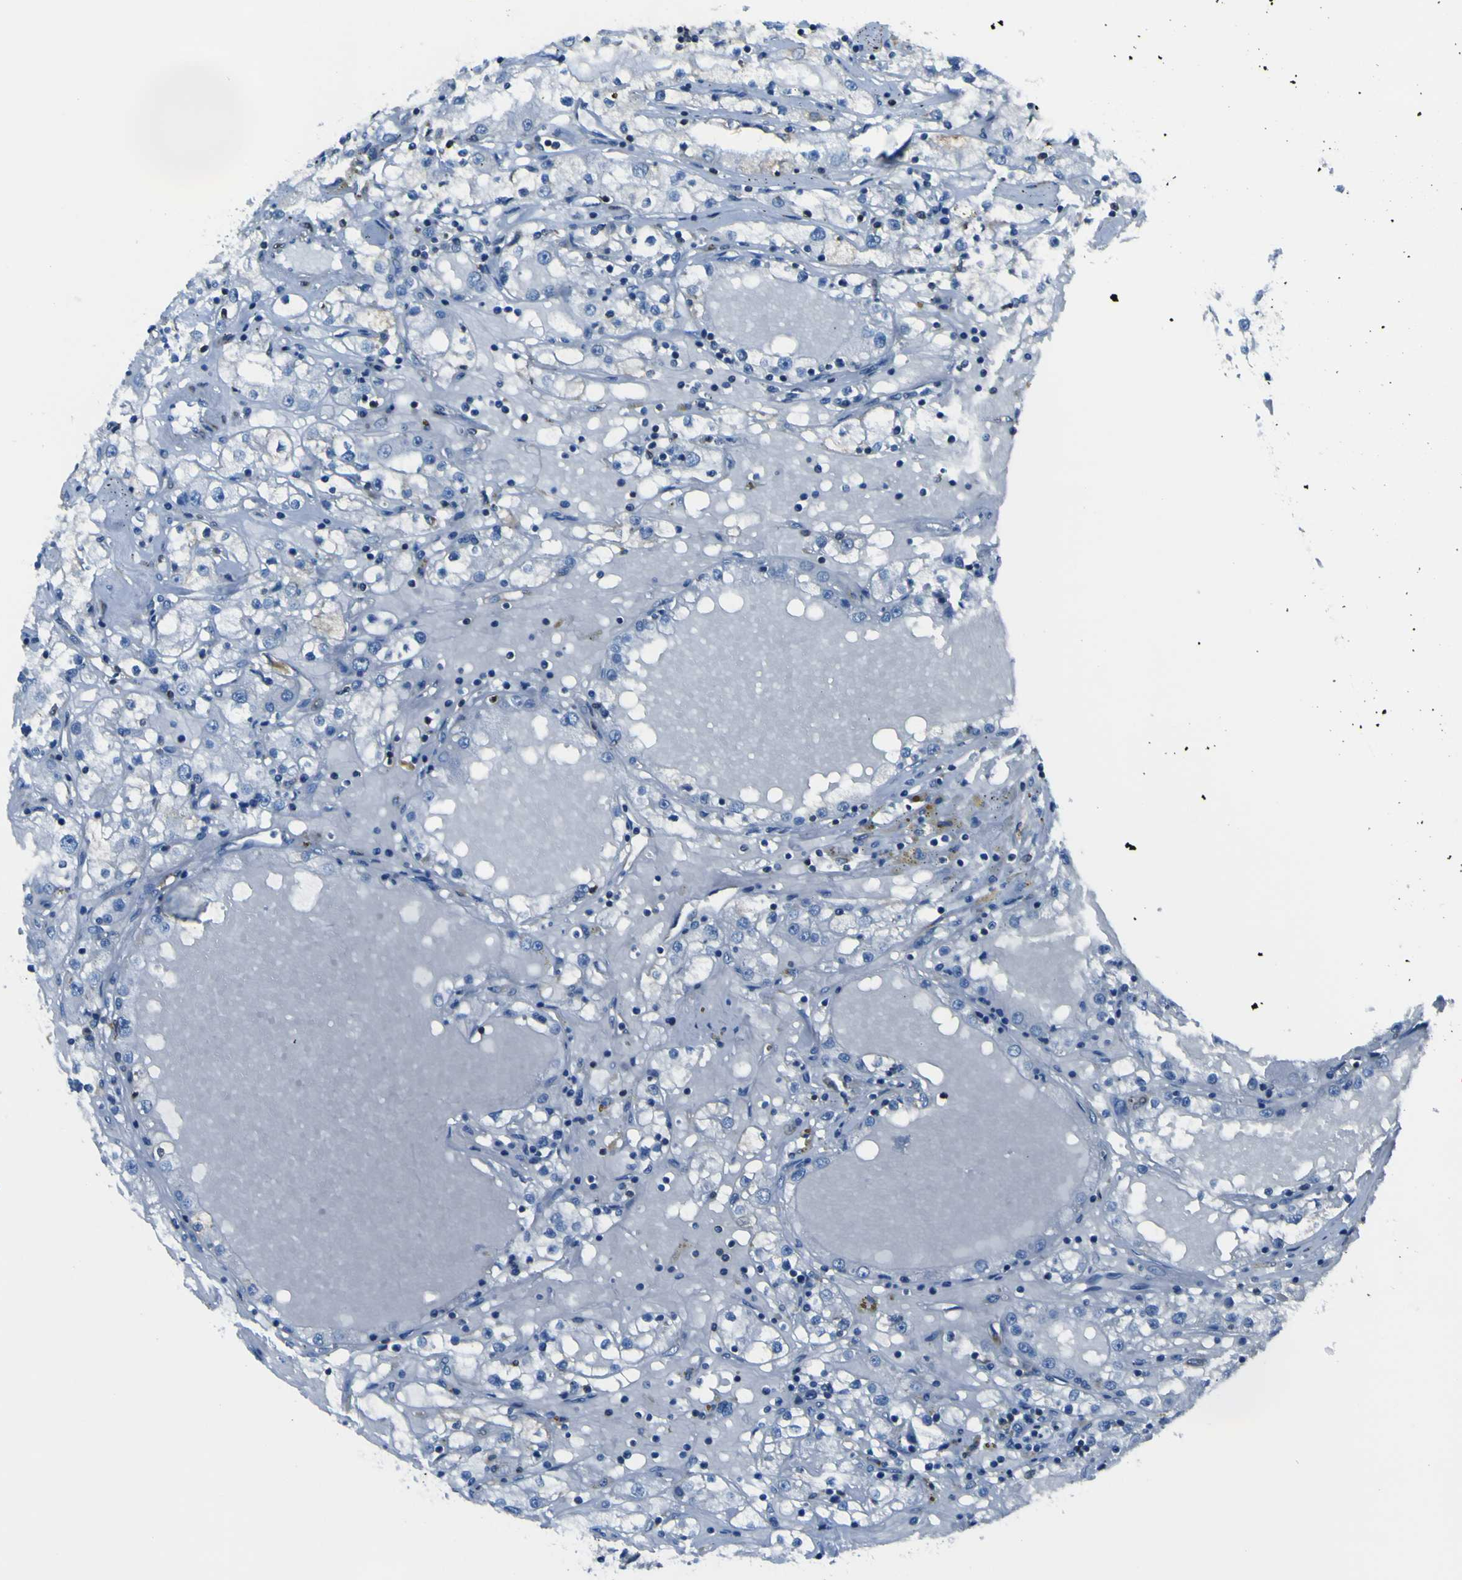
{"staining": {"intensity": "negative", "quantity": "none", "location": "none"}, "tissue": "renal cancer", "cell_type": "Tumor cells", "image_type": "cancer", "snomed": [{"axis": "morphology", "description": "Adenocarcinoma, NOS"}, {"axis": "topography", "description": "Kidney"}], "caption": "Tumor cells are negative for protein expression in human renal cancer (adenocarcinoma).", "gene": "STIM1", "patient": {"sex": "male", "age": 56}}